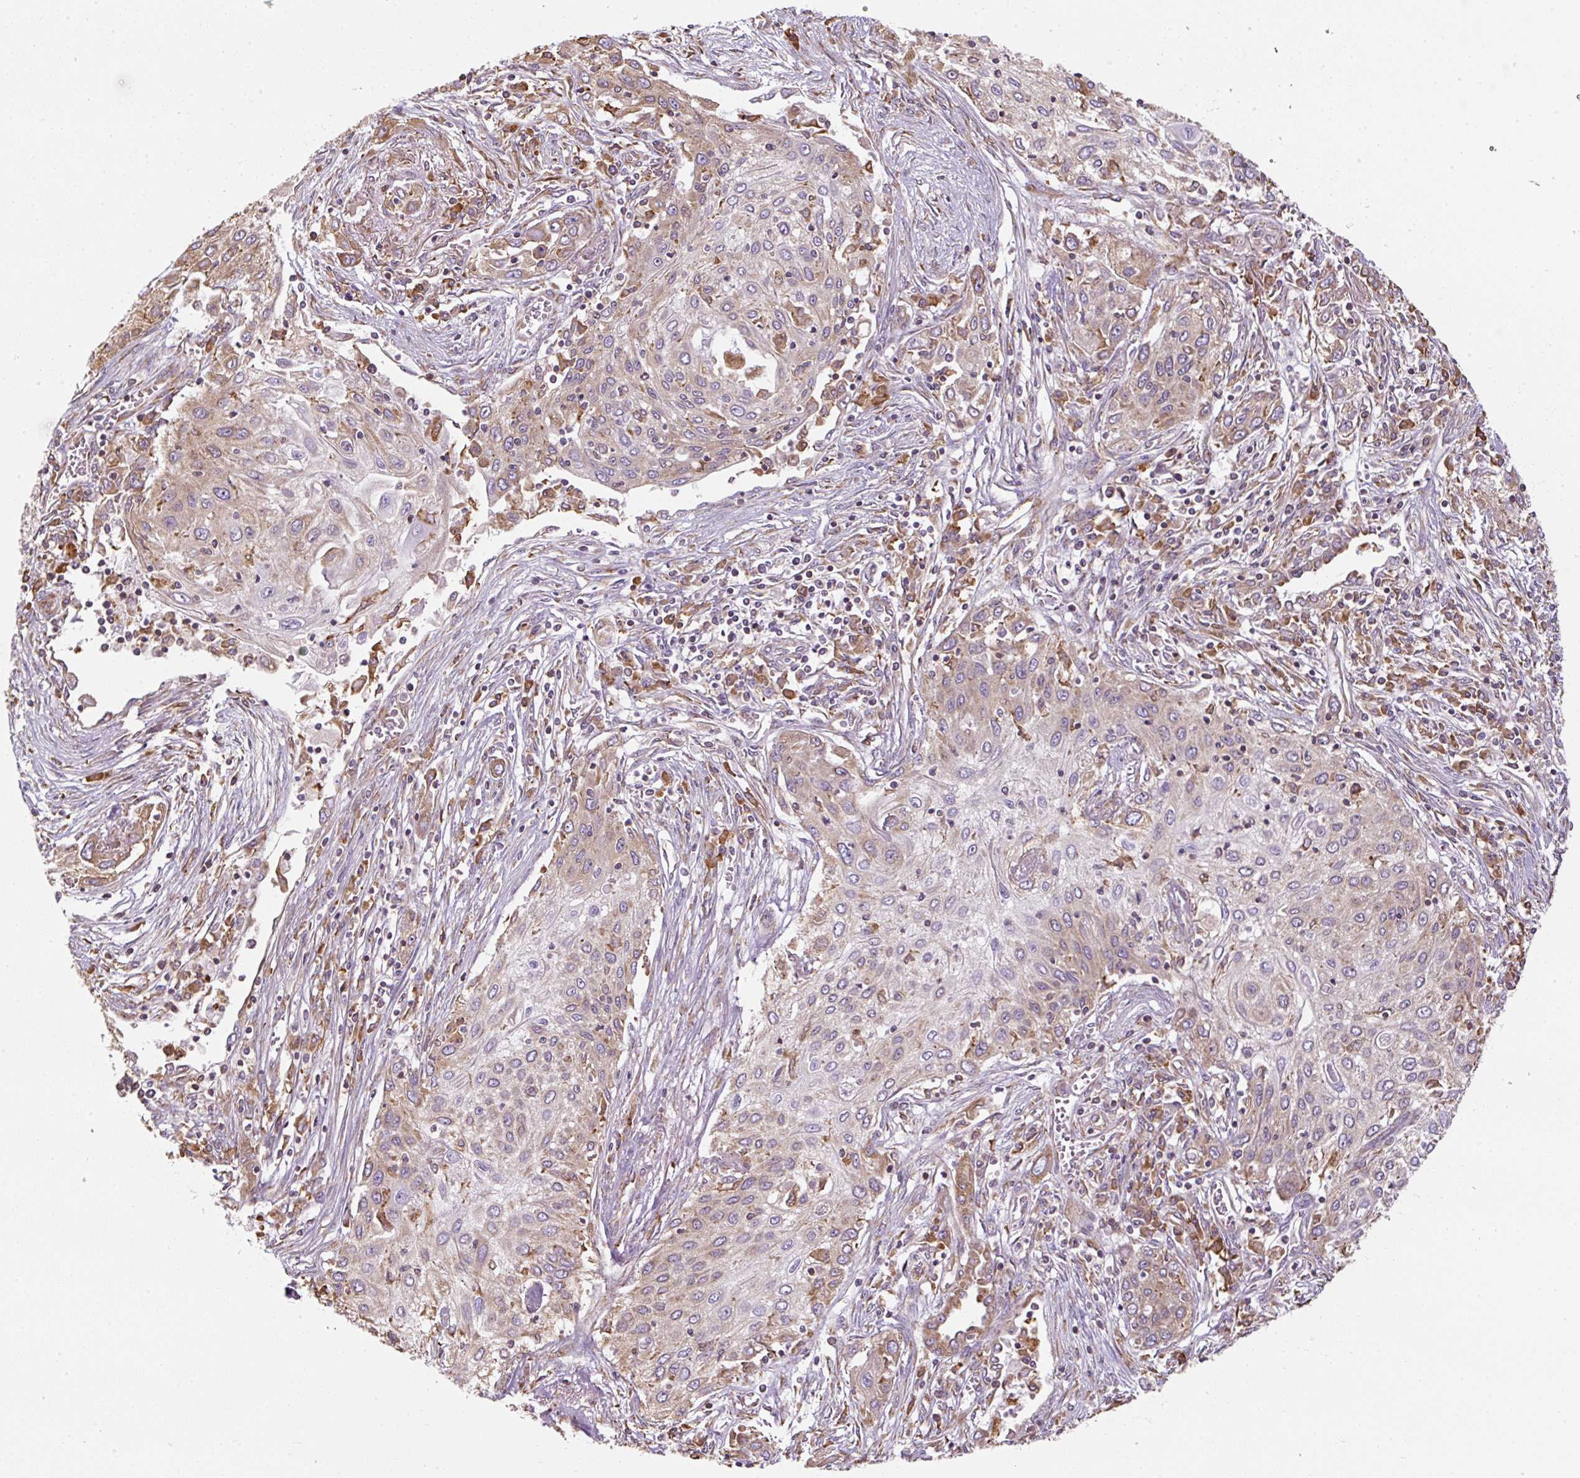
{"staining": {"intensity": "weak", "quantity": "25%-75%", "location": "cytoplasmic/membranous"}, "tissue": "lung cancer", "cell_type": "Tumor cells", "image_type": "cancer", "snomed": [{"axis": "morphology", "description": "Squamous cell carcinoma, NOS"}, {"axis": "topography", "description": "Lung"}], "caption": "An image of human lung squamous cell carcinoma stained for a protein shows weak cytoplasmic/membranous brown staining in tumor cells.", "gene": "PRKCSH", "patient": {"sex": "female", "age": 69}}